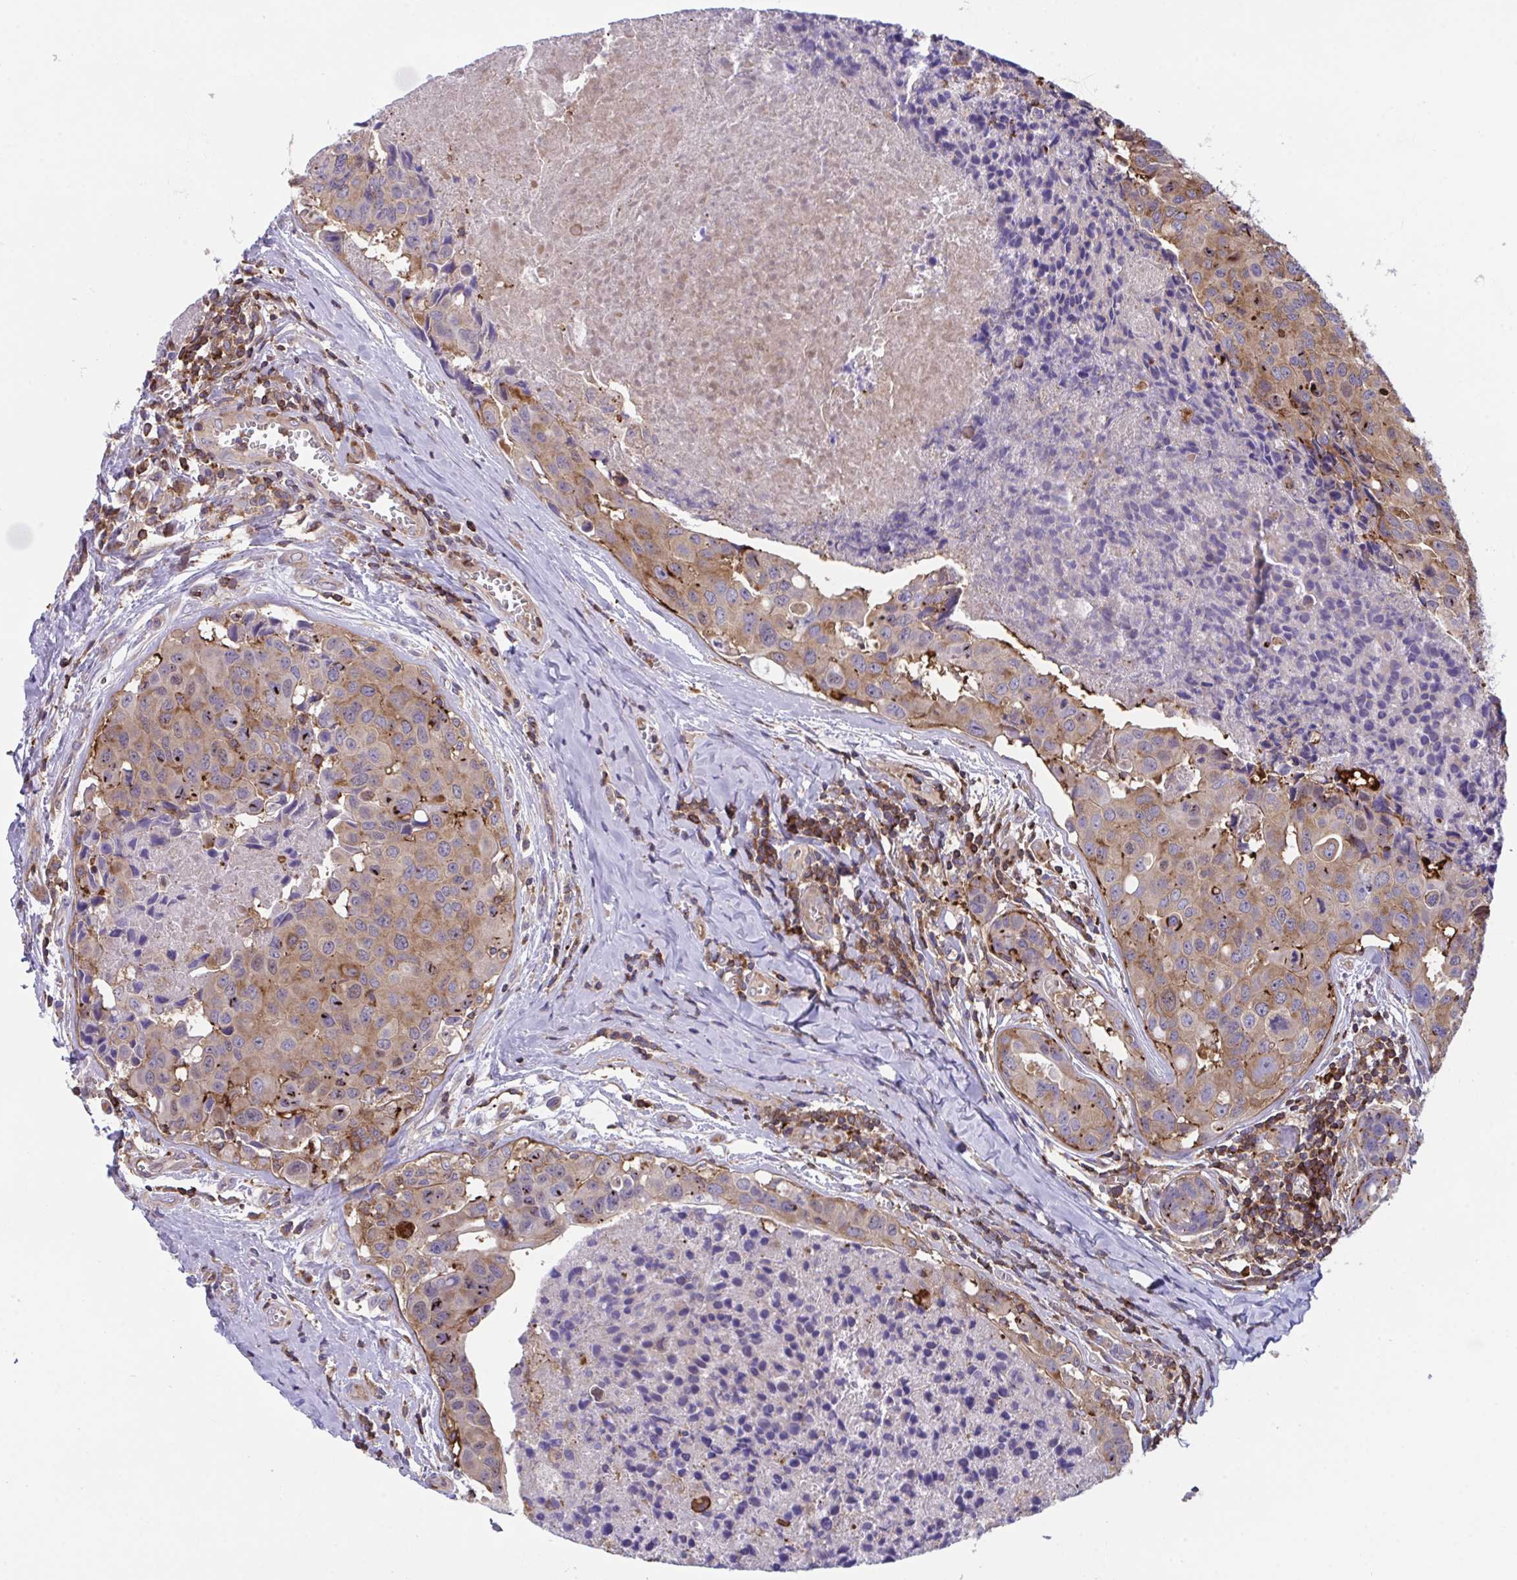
{"staining": {"intensity": "moderate", "quantity": ">75%", "location": "cytoplasmic/membranous,nuclear"}, "tissue": "breast cancer", "cell_type": "Tumor cells", "image_type": "cancer", "snomed": [{"axis": "morphology", "description": "Duct carcinoma"}, {"axis": "topography", "description": "Breast"}], "caption": "Human breast cancer (invasive ductal carcinoma) stained for a protein (brown) exhibits moderate cytoplasmic/membranous and nuclear positive staining in approximately >75% of tumor cells.", "gene": "PPIH", "patient": {"sex": "female", "age": 24}}